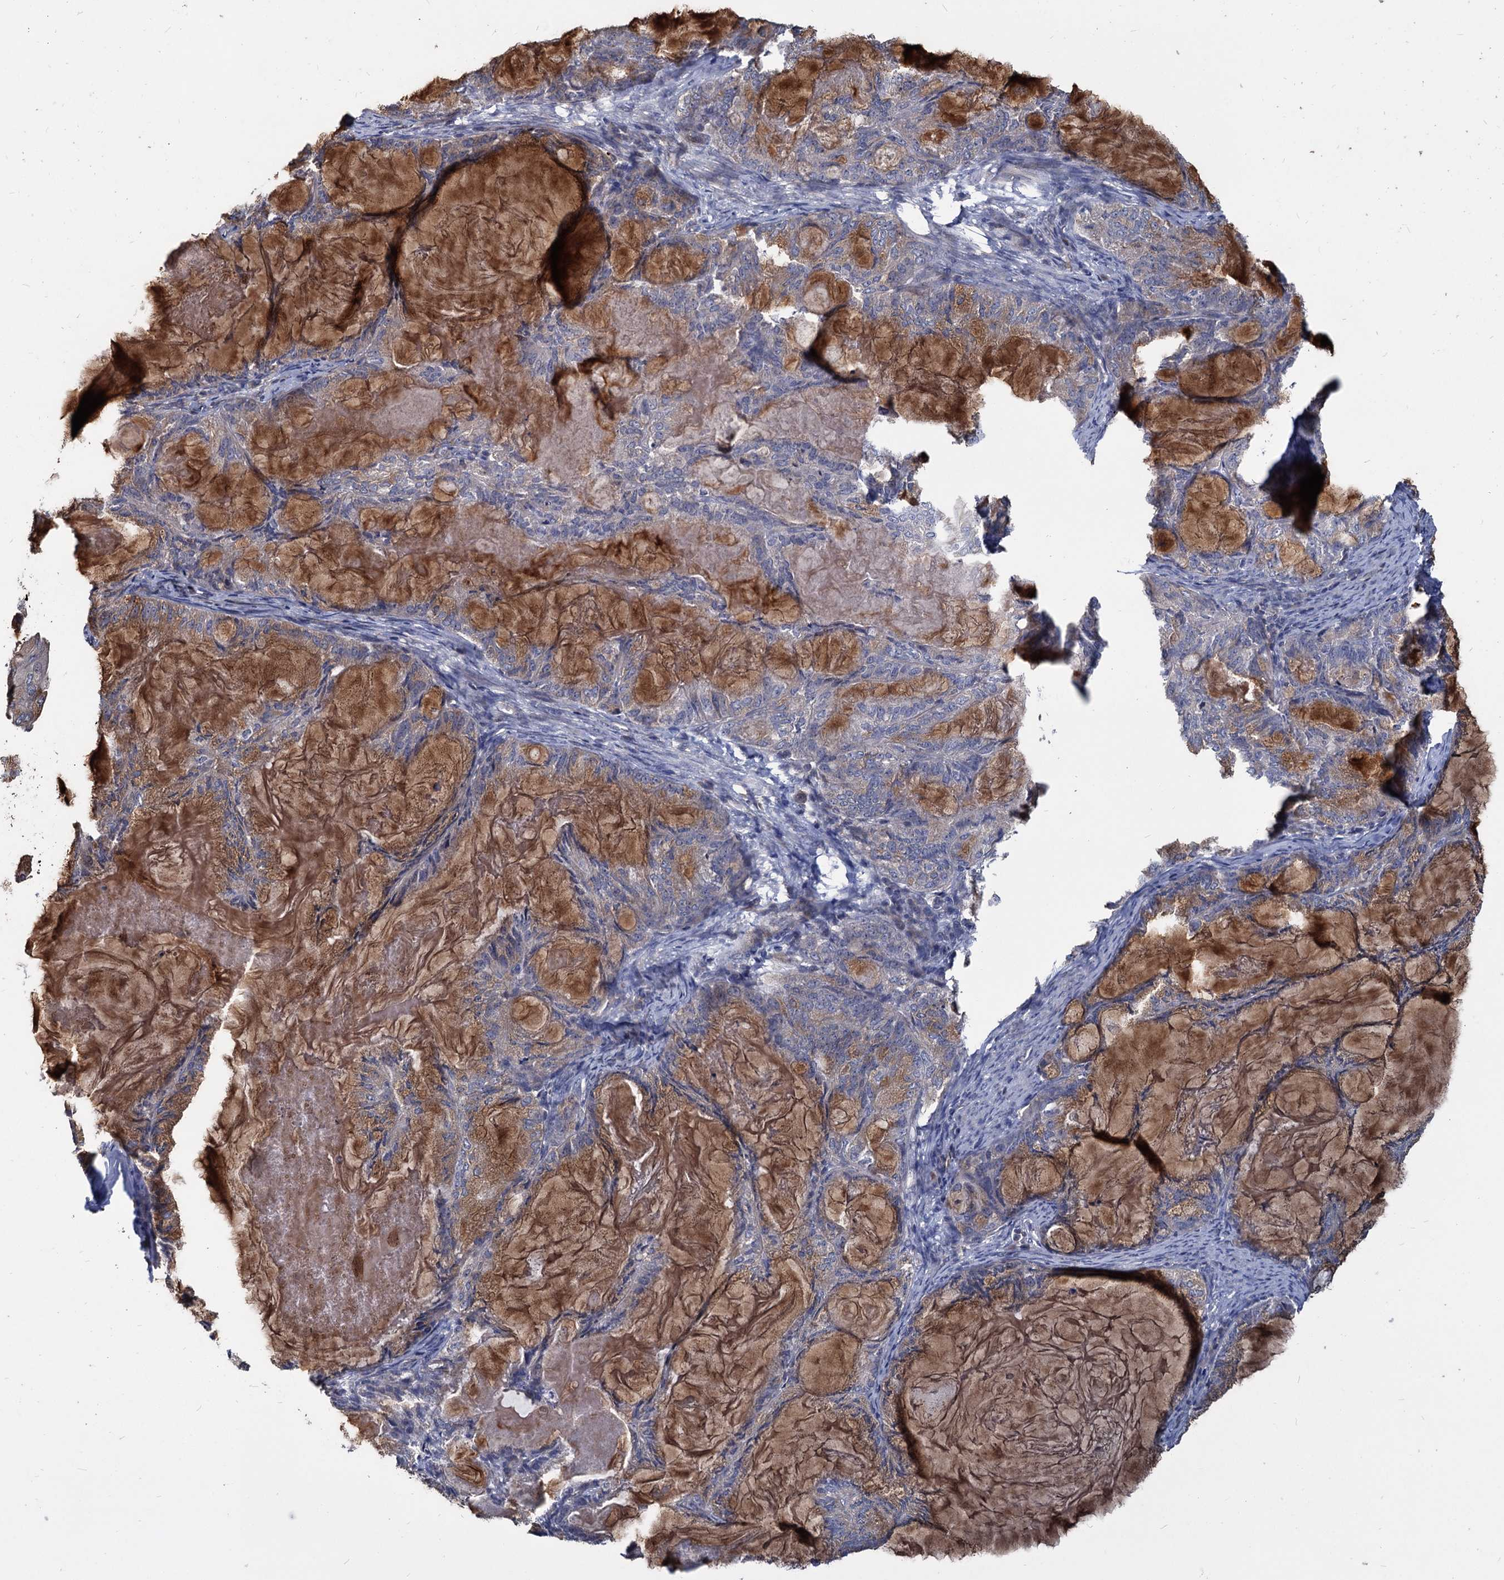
{"staining": {"intensity": "moderate", "quantity": ">75%", "location": "cytoplasmic/membranous"}, "tissue": "endometrial cancer", "cell_type": "Tumor cells", "image_type": "cancer", "snomed": [{"axis": "morphology", "description": "Adenocarcinoma, NOS"}, {"axis": "topography", "description": "Endometrium"}], "caption": "The immunohistochemical stain highlights moderate cytoplasmic/membranous expression in tumor cells of endometrial adenocarcinoma tissue. The staining was performed using DAB to visualize the protein expression in brown, while the nuclei were stained in blue with hematoxylin (Magnification: 20x).", "gene": "DEPDC4", "patient": {"sex": "female", "age": 86}}